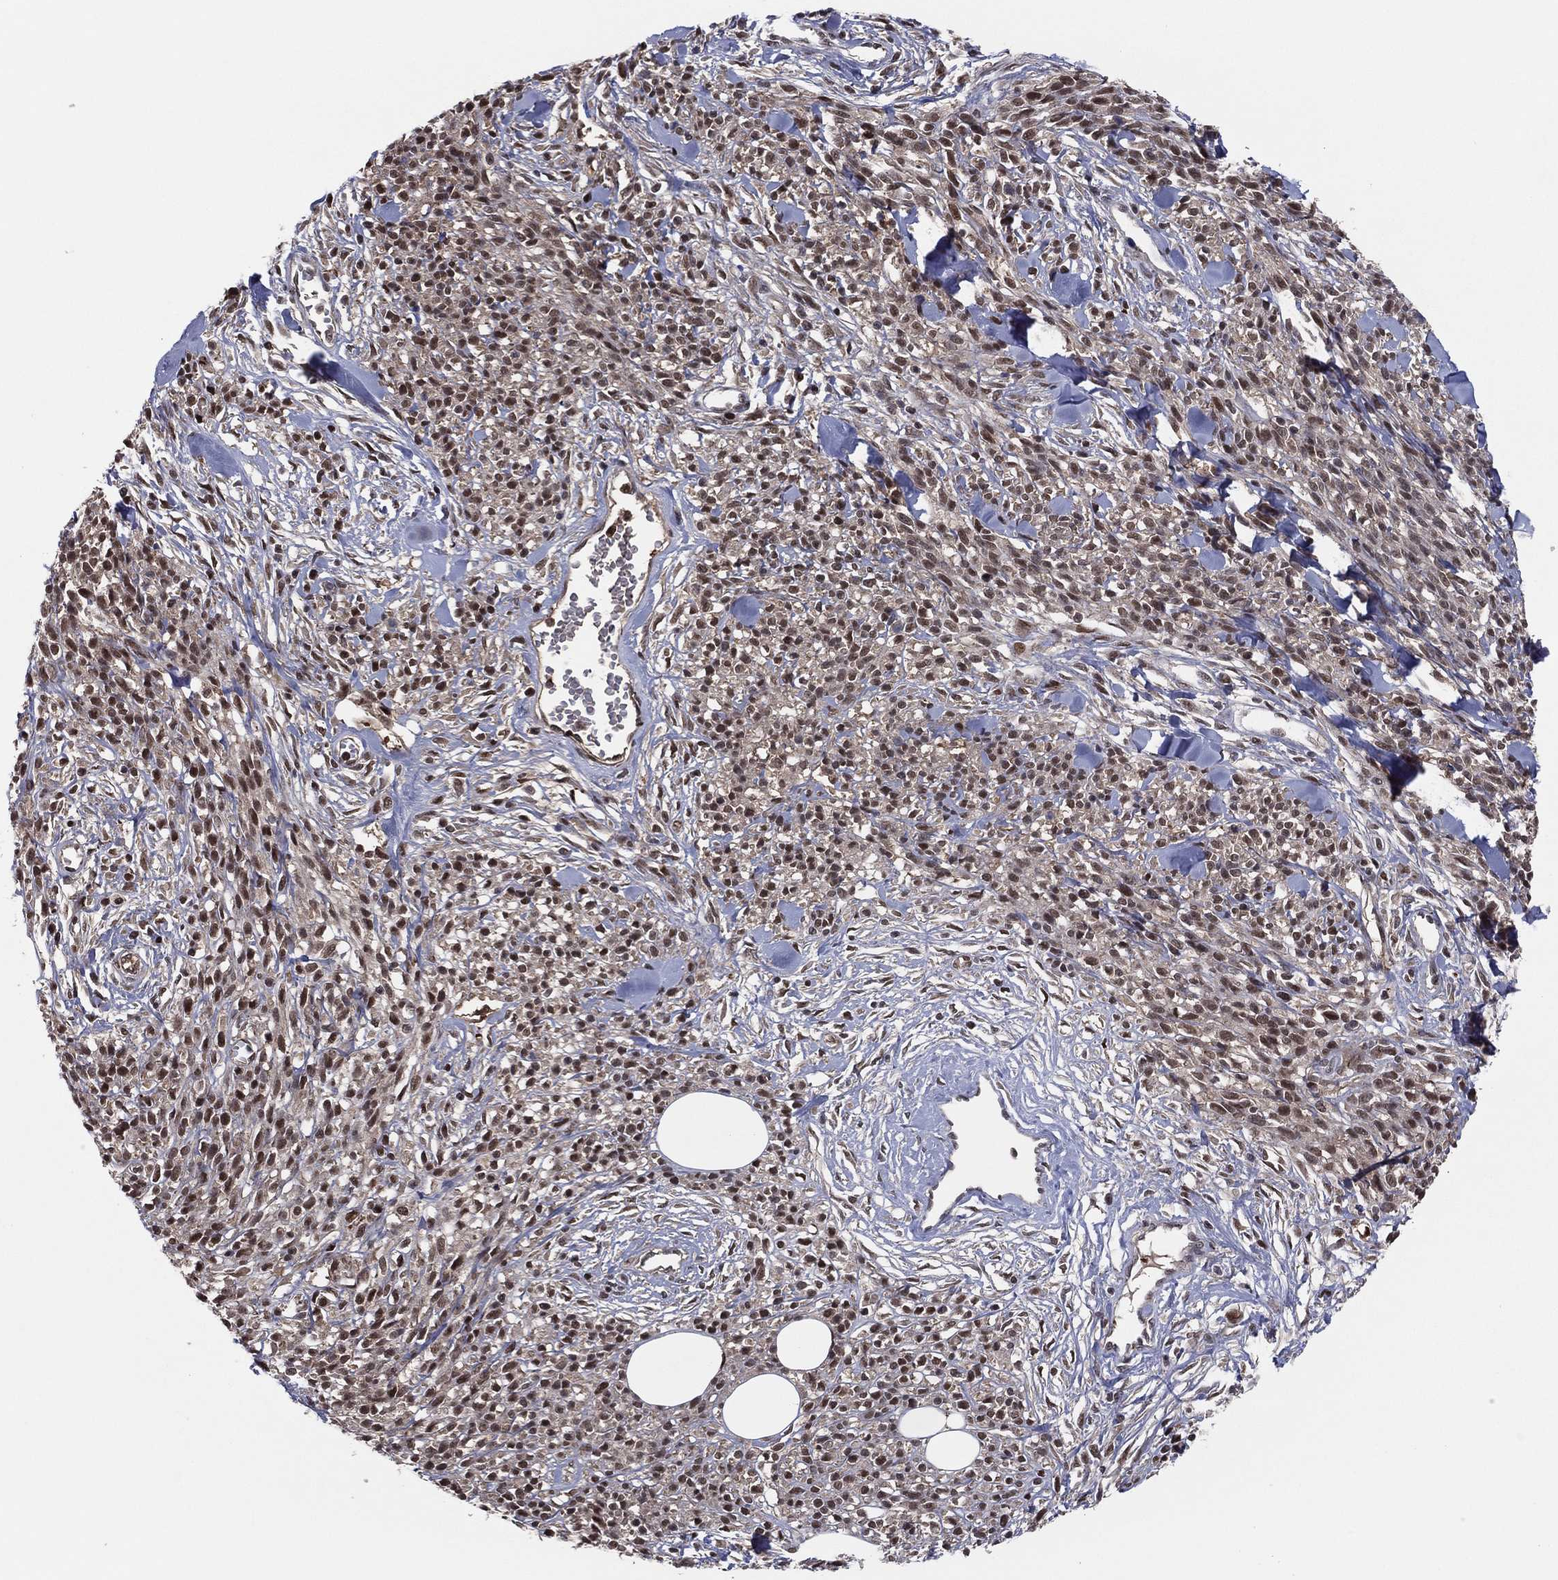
{"staining": {"intensity": "moderate", "quantity": "25%-75%", "location": "nuclear"}, "tissue": "melanoma", "cell_type": "Tumor cells", "image_type": "cancer", "snomed": [{"axis": "morphology", "description": "Malignant melanoma, NOS"}, {"axis": "topography", "description": "Skin"}, {"axis": "topography", "description": "Skin of trunk"}], "caption": "An image of malignant melanoma stained for a protein displays moderate nuclear brown staining in tumor cells.", "gene": "ICOSLG", "patient": {"sex": "male", "age": 74}}